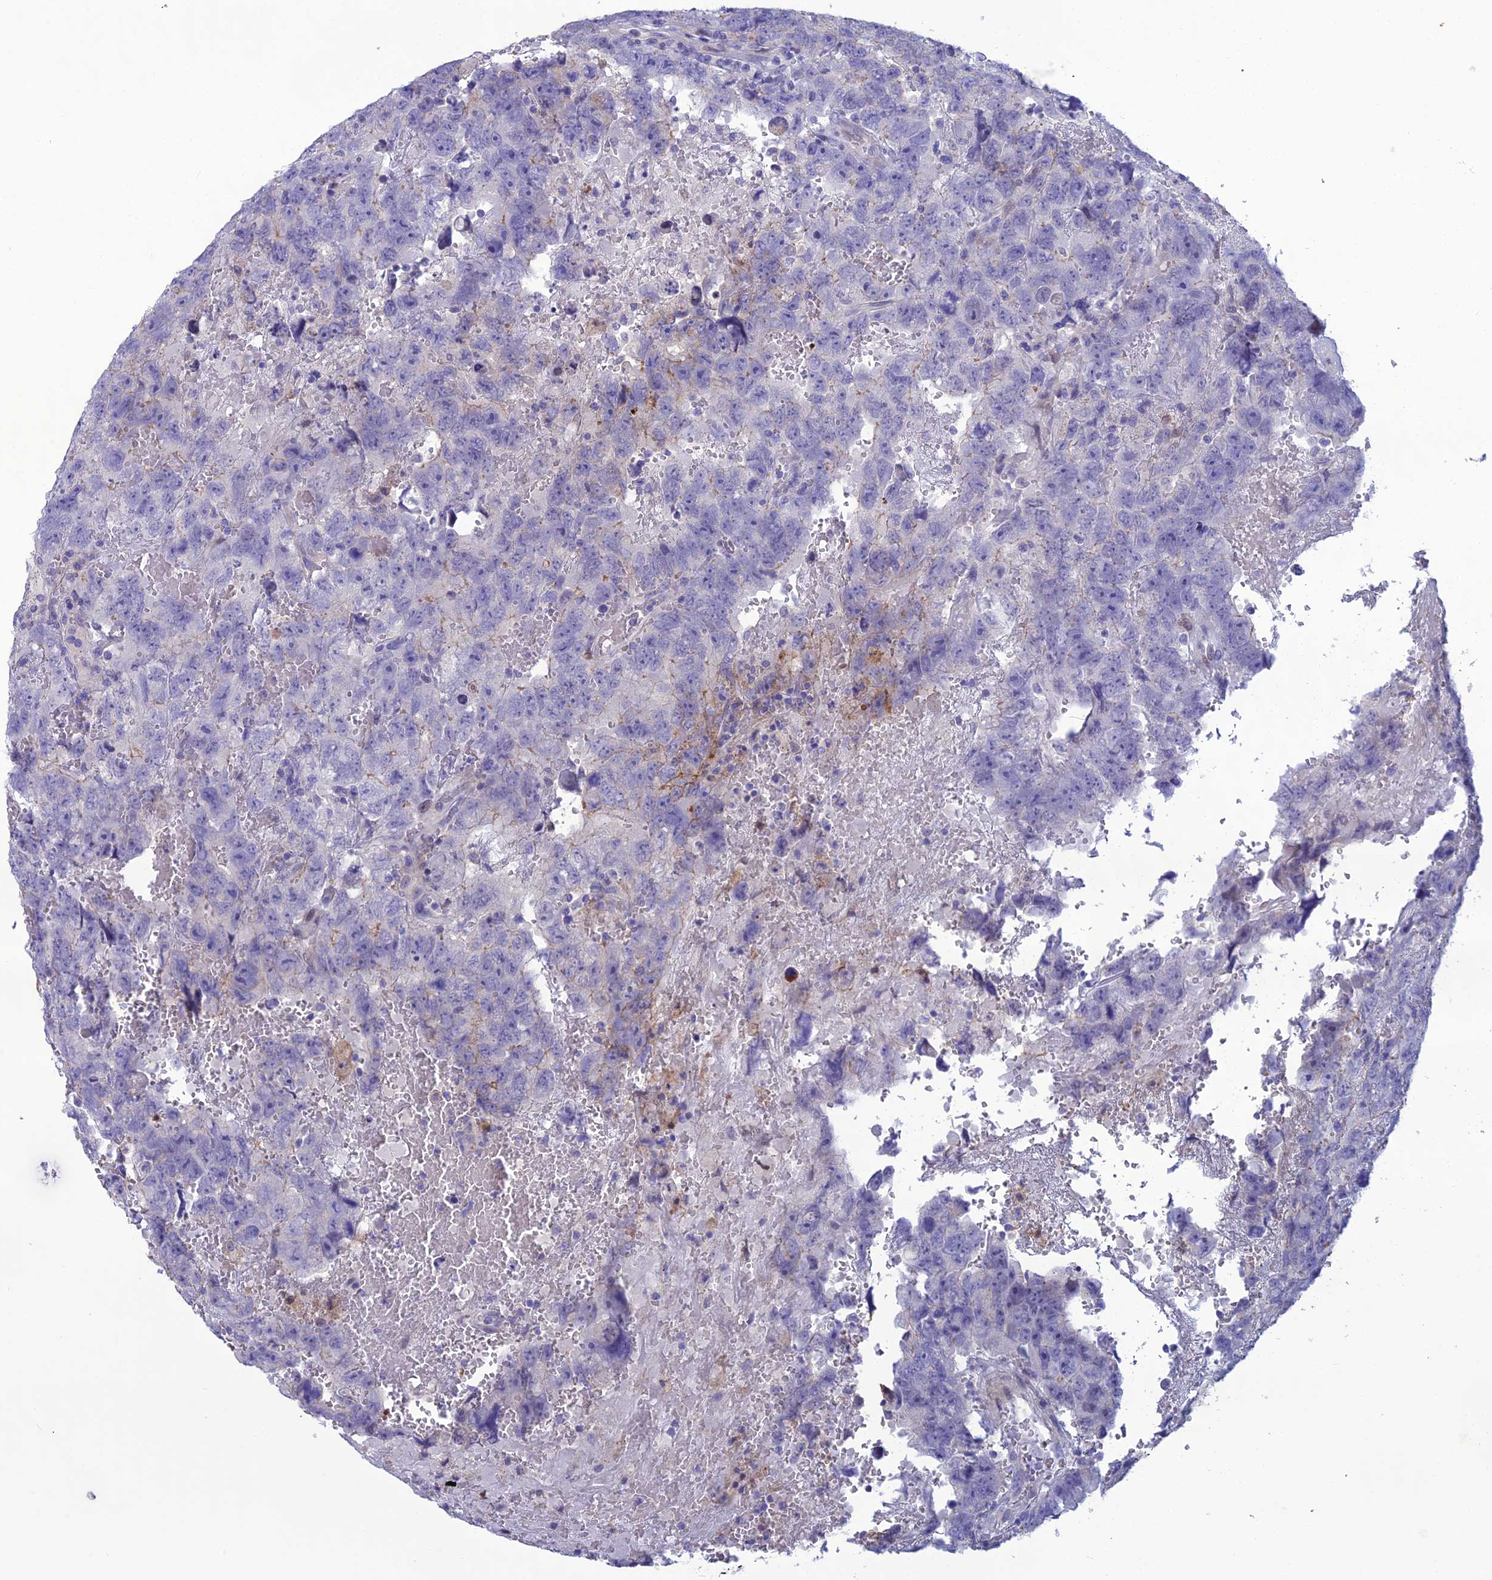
{"staining": {"intensity": "moderate", "quantity": "<25%", "location": "cytoplasmic/membranous"}, "tissue": "testis cancer", "cell_type": "Tumor cells", "image_type": "cancer", "snomed": [{"axis": "morphology", "description": "Carcinoma, Embryonal, NOS"}, {"axis": "topography", "description": "Testis"}], "caption": "Immunohistochemical staining of testis embryonal carcinoma displays low levels of moderate cytoplasmic/membranous staining in about <25% of tumor cells. The protein of interest is shown in brown color, while the nuclei are stained blue.", "gene": "CRB2", "patient": {"sex": "male", "age": 45}}